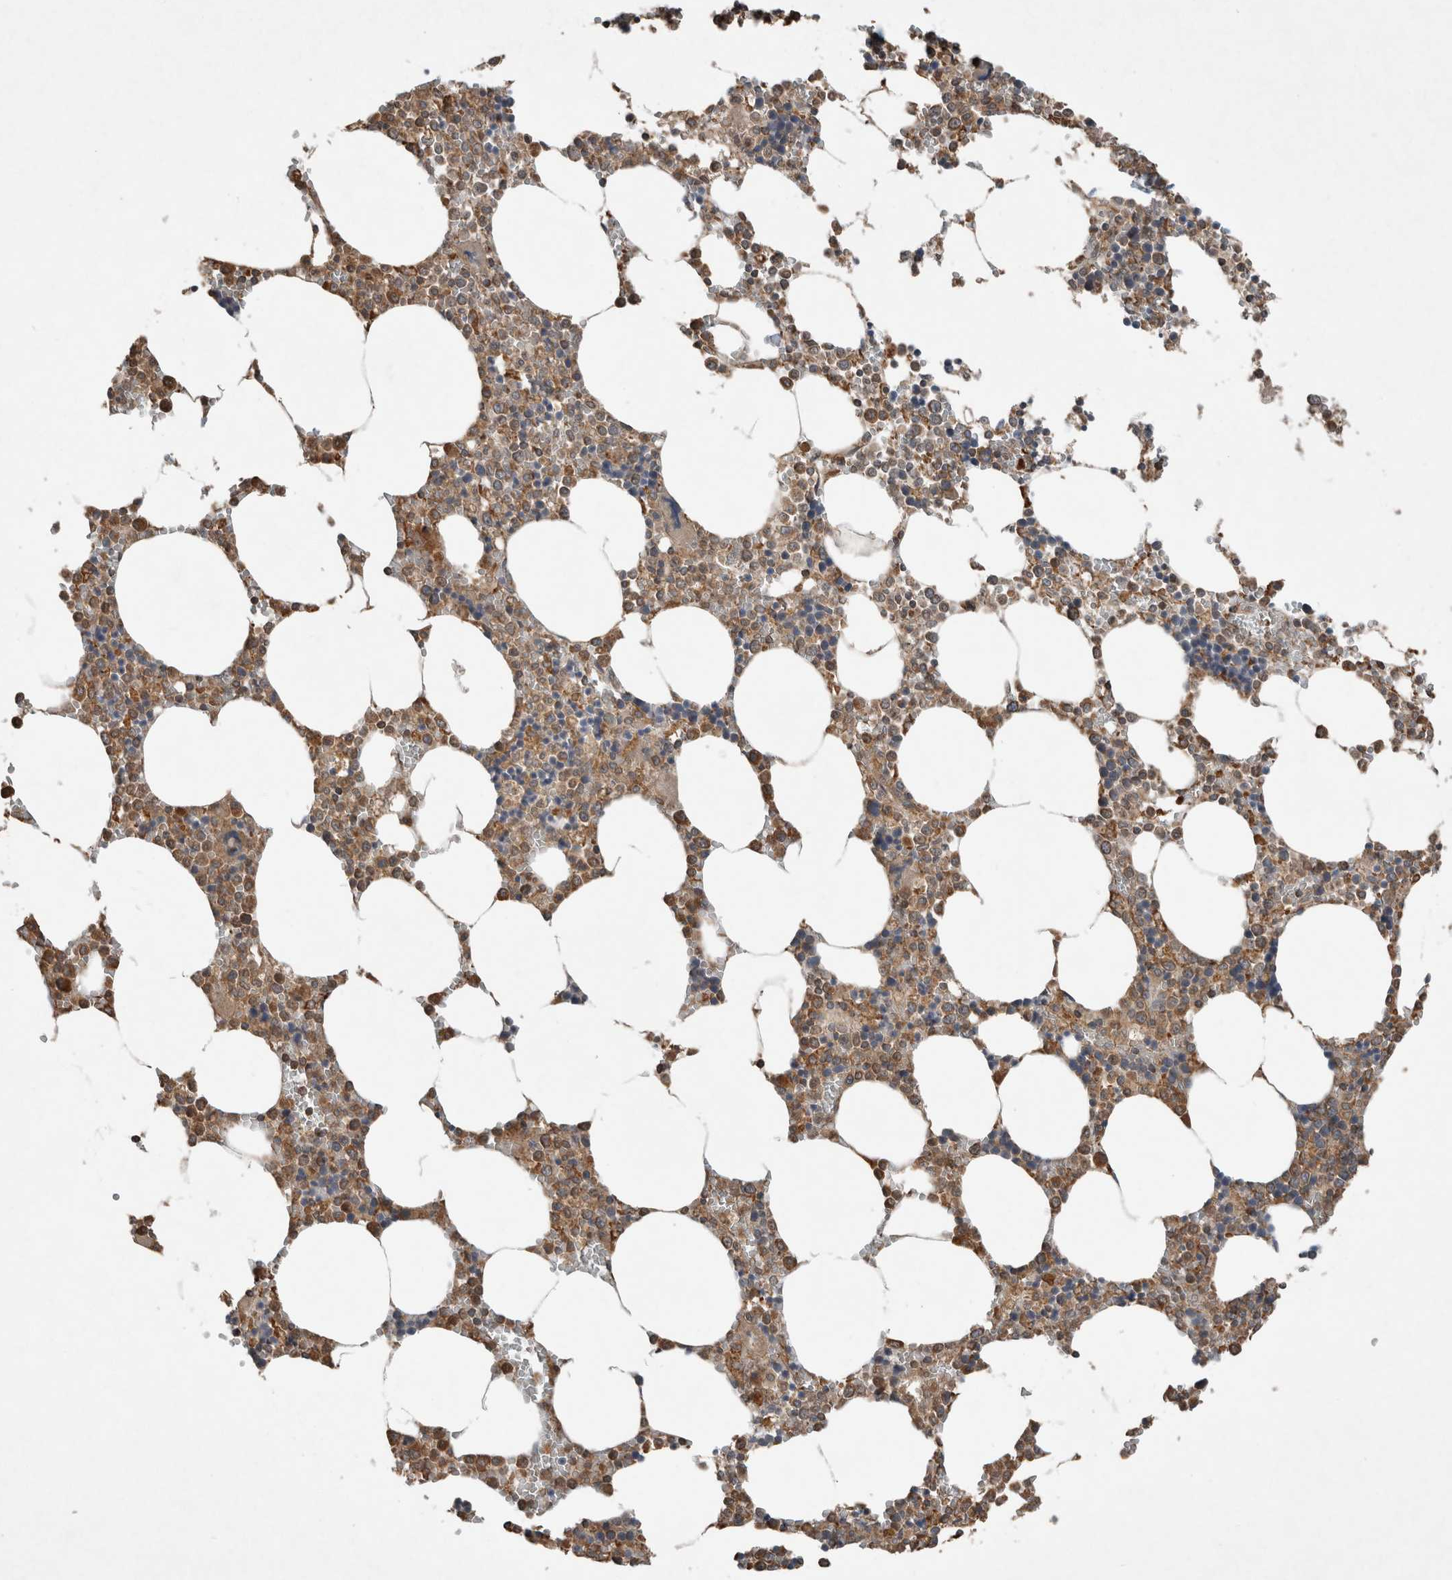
{"staining": {"intensity": "moderate", "quantity": "25%-75%", "location": "cytoplasmic/membranous"}, "tissue": "bone marrow", "cell_type": "Hematopoietic cells", "image_type": "normal", "snomed": [{"axis": "morphology", "description": "Normal tissue, NOS"}, {"axis": "topography", "description": "Bone marrow"}], "caption": "Bone marrow was stained to show a protein in brown. There is medium levels of moderate cytoplasmic/membranous staining in about 25%-75% of hematopoietic cells.", "gene": "KLK14", "patient": {"sex": "male", "age": 70}}